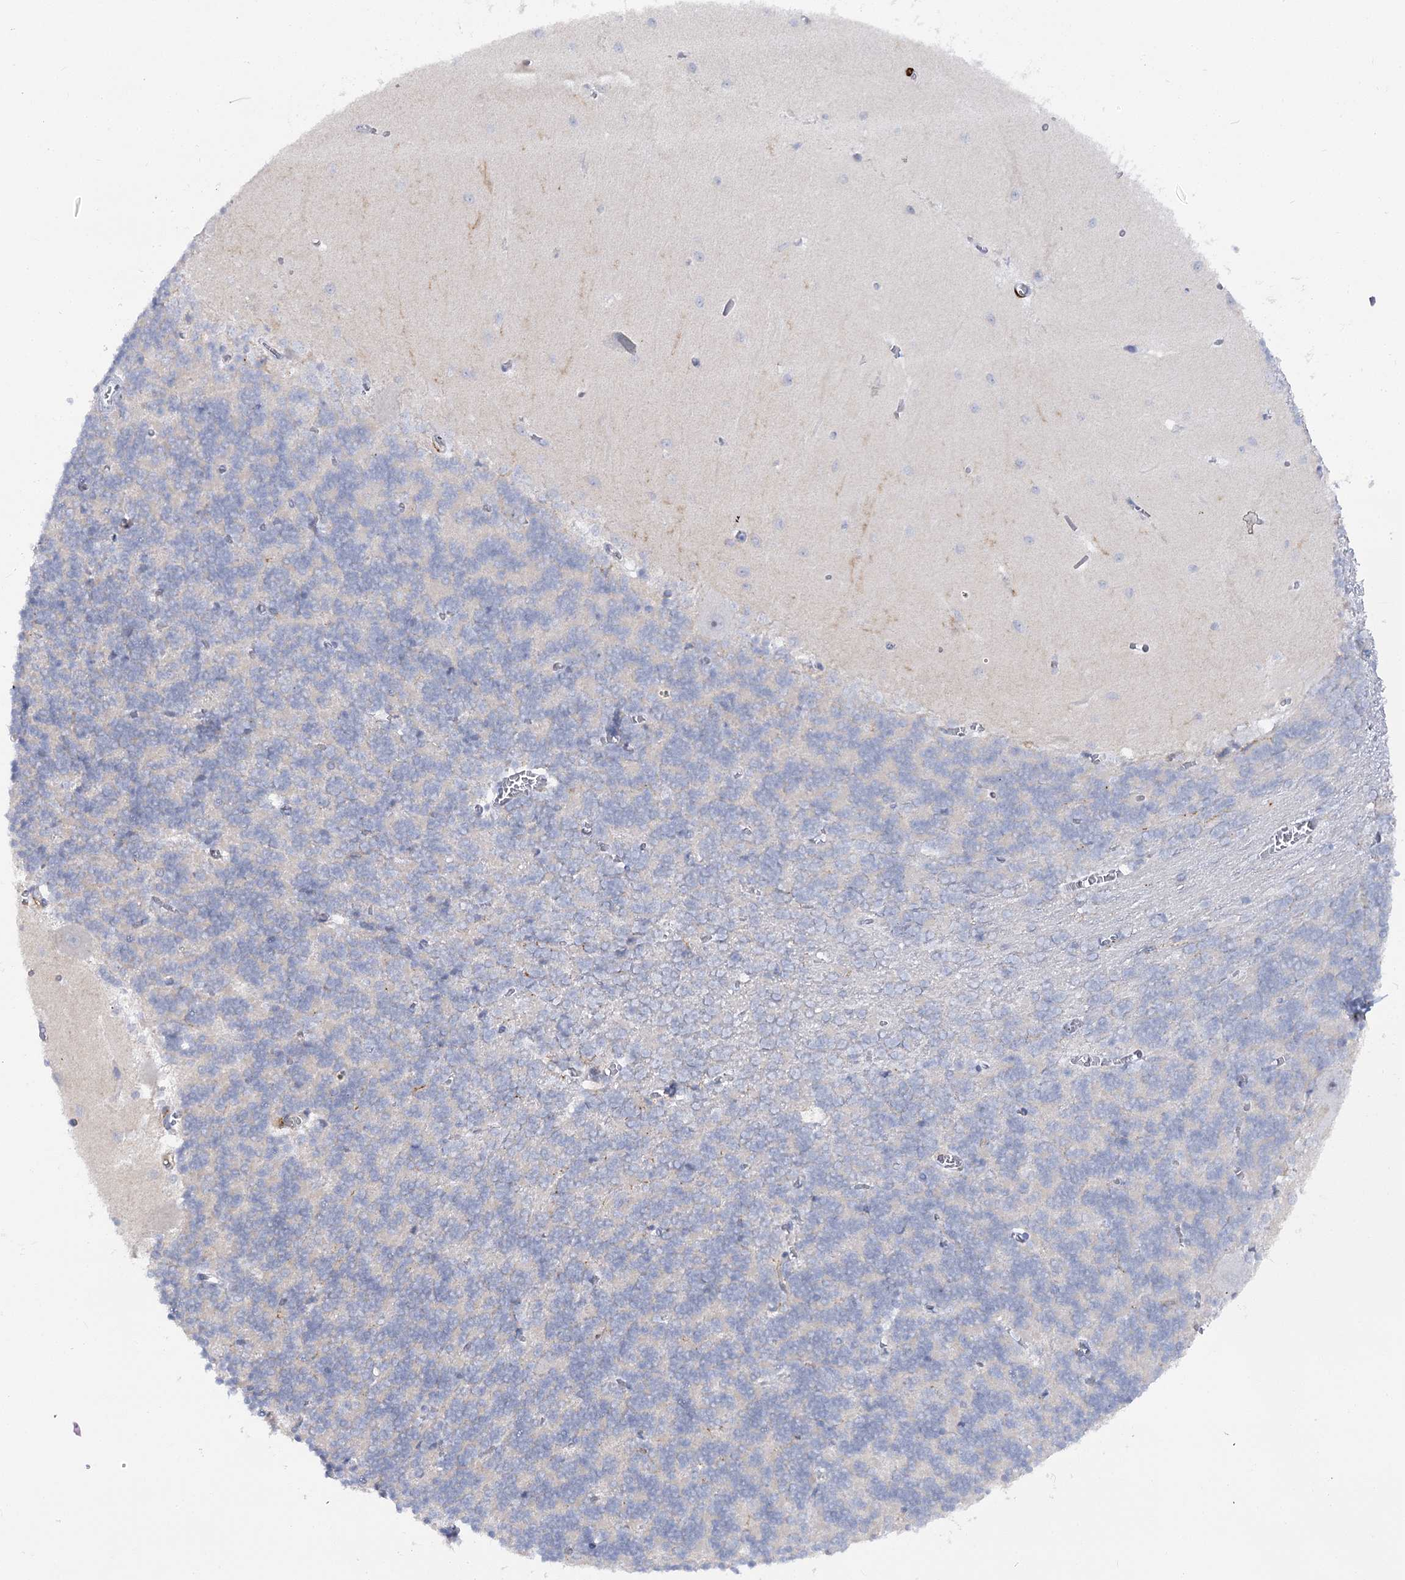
{"staining": {"intensity": "negative", "quantity": "none", "location": "none"}, "tissue": "cerebellum", "cell_type": "Cells in granular layer", "image_type": "normal", "snomed": [{"axis": "morphology", "description": "Normal tissue, NOS"}, {"axis": "topography", "description": "Cerebellum"}], "caption": "Protein analysis of normal cerebellum exhibits no significant expression in cells in granular layer. (Brightfield microscopy of DAB (3,3'-diaminobenzidine) immunohistochemistry at high magnification).", "gene": "PIWIL4", "patient": {"sex": "male", "age": 37}}